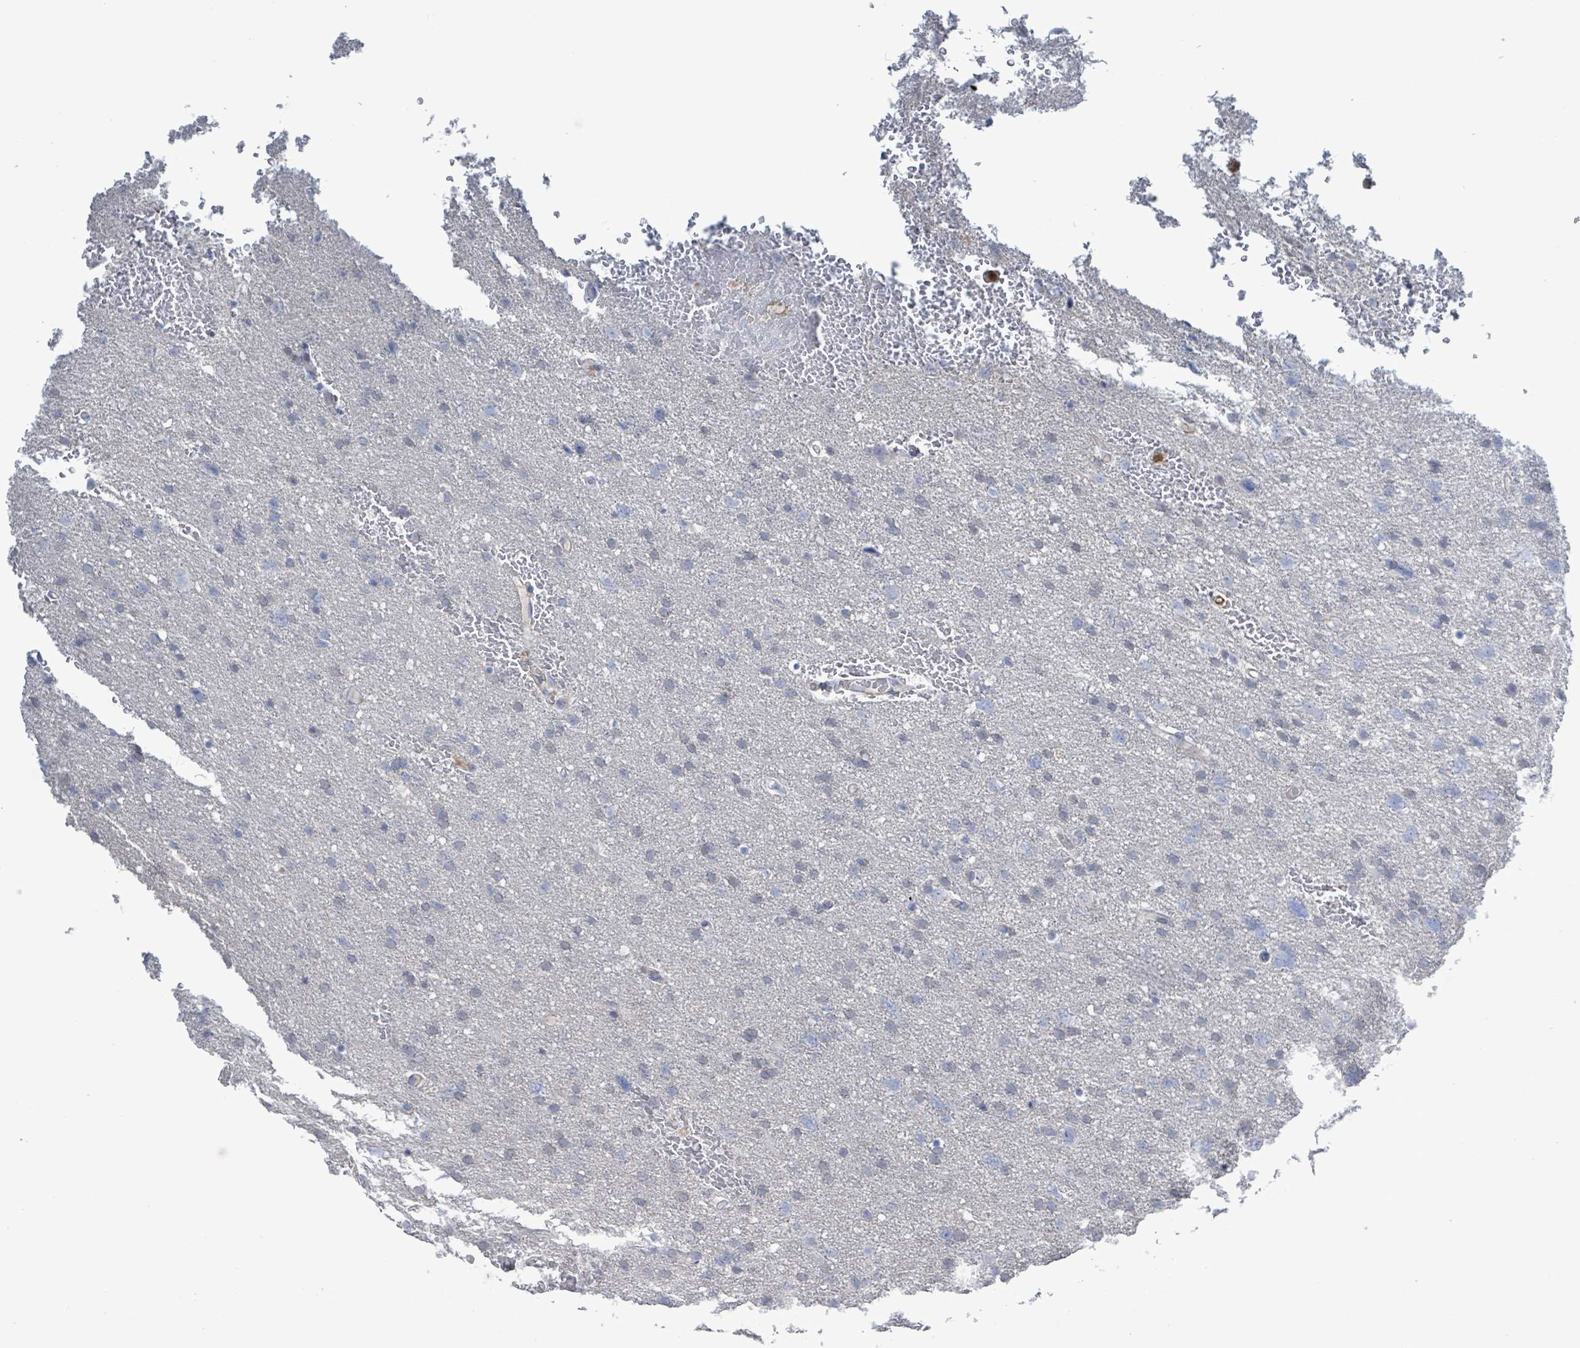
{"staining": {"intensity": "negative", "quantity": "none", "location": "none"}, "tissue": "glioma", "cell_type": "Tumor cells", "image_type": "cancer", "snomed": [{"axis": "morphology", "description": "Glioma, malignant, High grade"}, {"axis": "topography", "description": "Brain"}], "caption": "There is no significant positivity in tumor cells of glioma.", "gene": "DMRTC1B", "patient": {"sex": "male", "age": 61}}